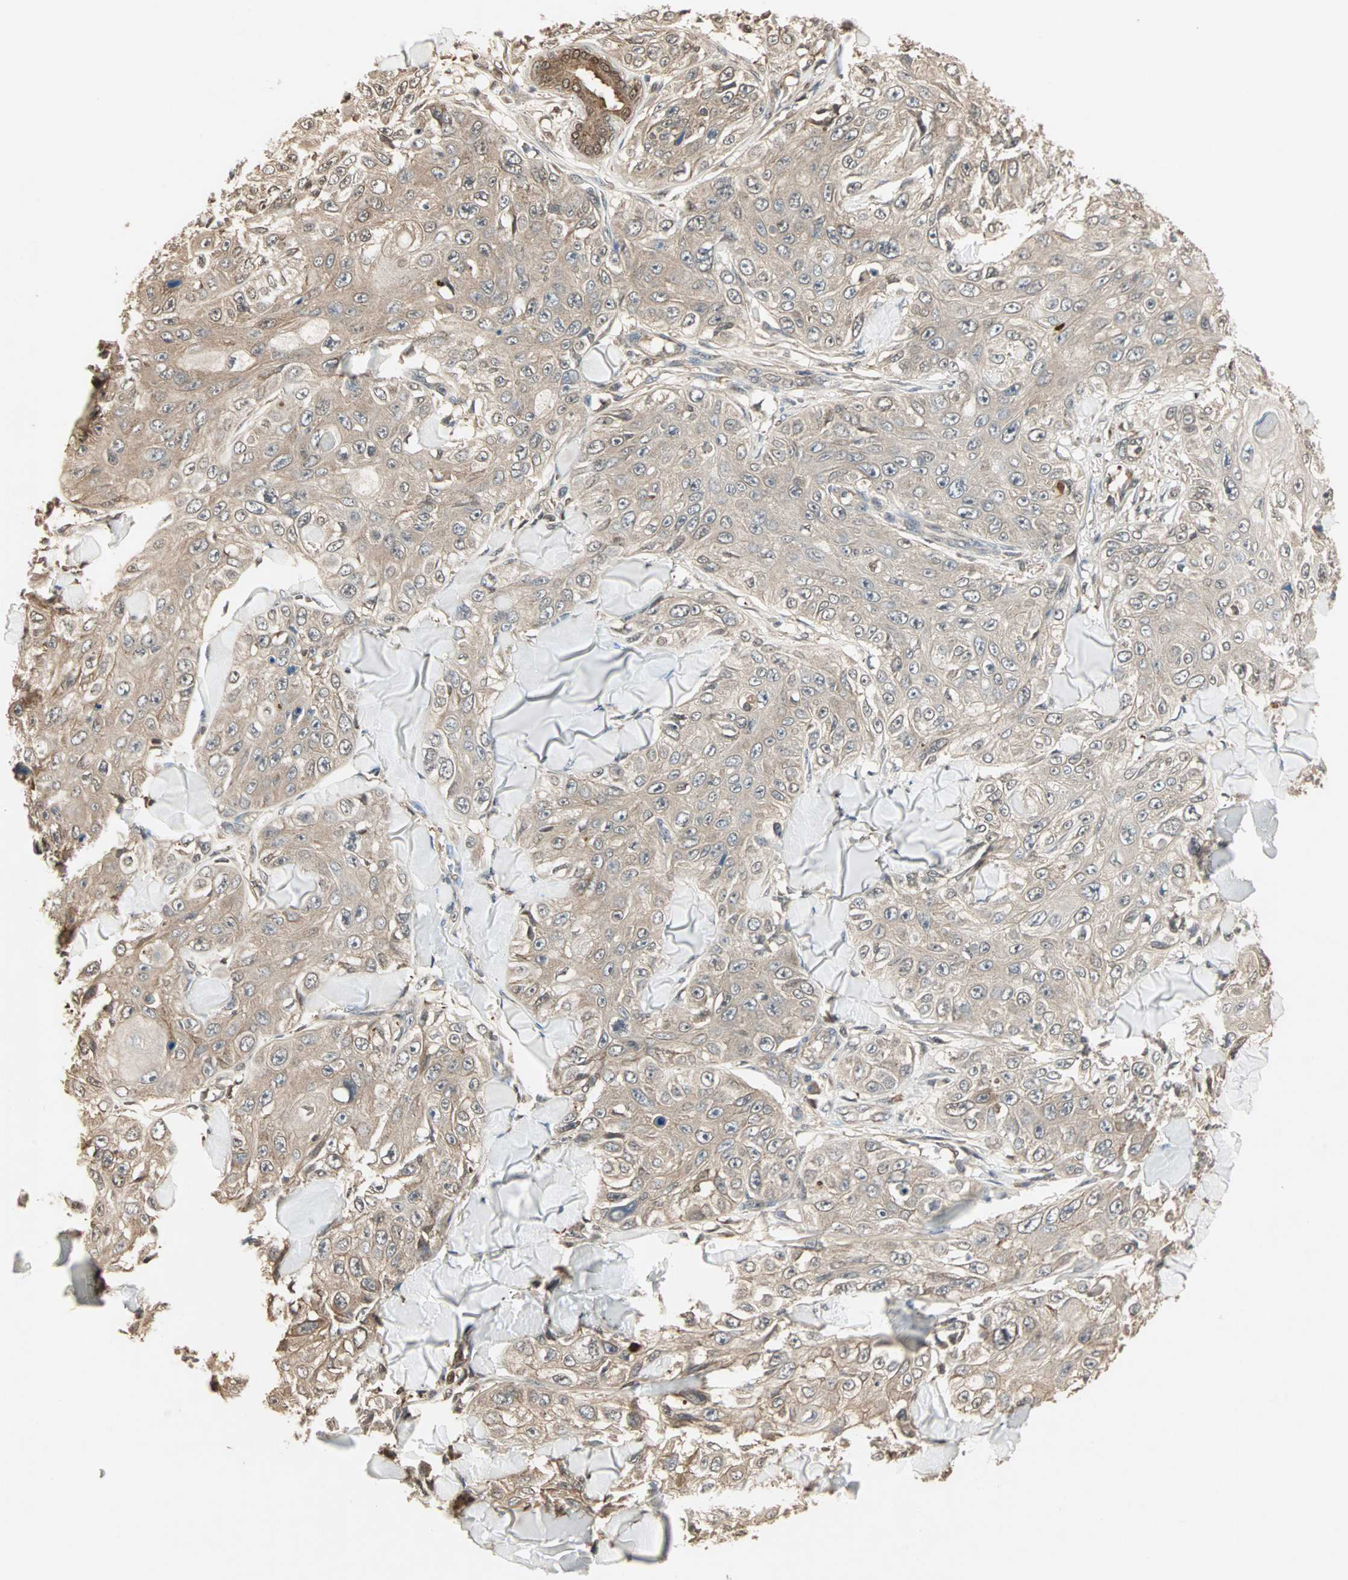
{"staining": {"intensity": "moderate", "quantity": ">75%", "location": "cytoplasmic/membranous"}, "tissue": "skin cancer", "cell_type": "Tumor cells", "image_type": "cancer", "snomed": [{"axis": "morphology", "description": "Squamous cell carcinoma, NOS"}, {"axis": "topography", "description": "Skin"}], "caption": "An image of skin cancer stained for a protein demonstrates moderate cytoplasmic/membranous brown staining in tumor cells.", "gene": "DRG2", "patient": {"sex": "male", "age": 86}}